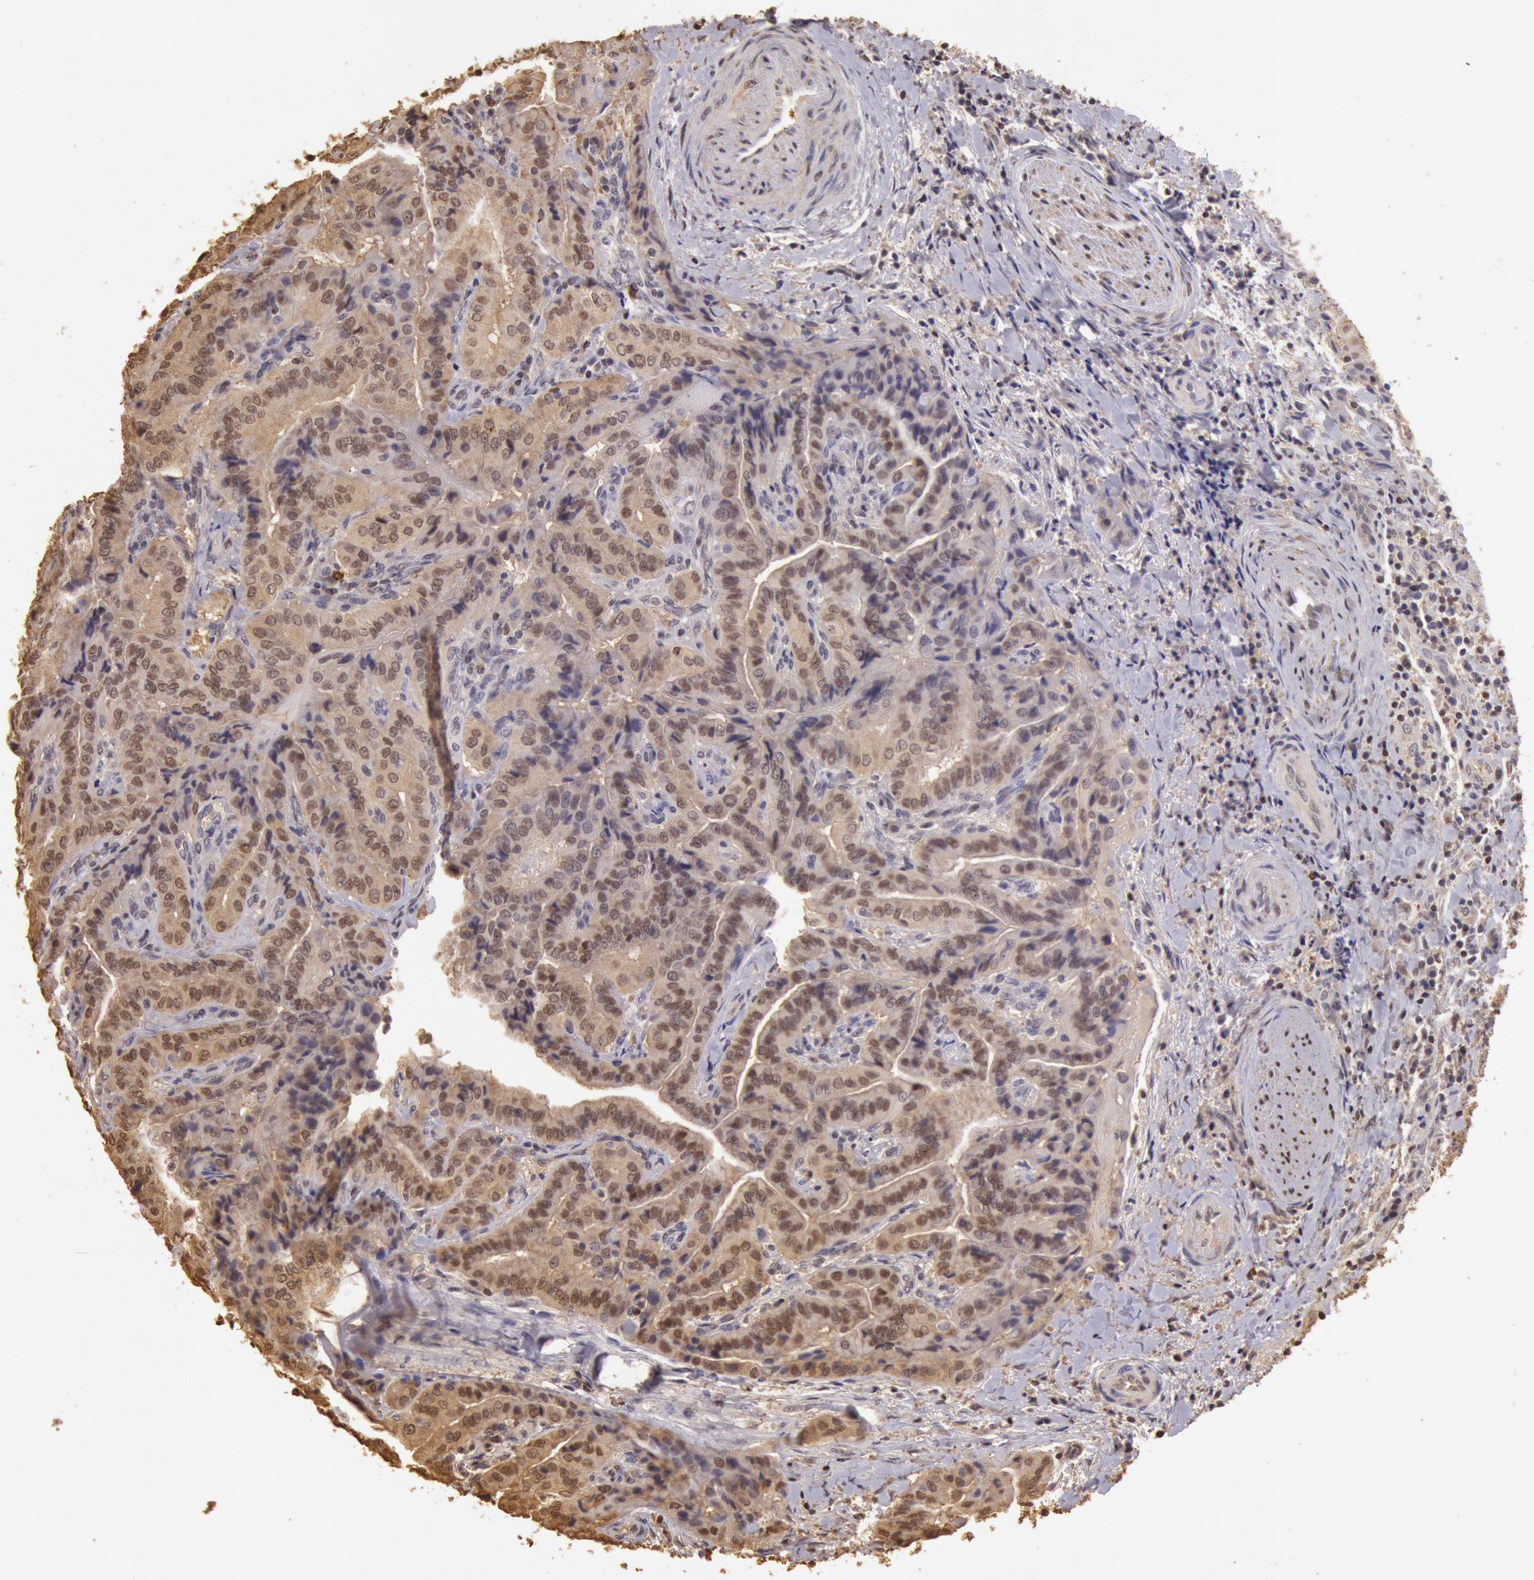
{"staining": {"intensity": "moderate", "quantity": ">75%", "location": "cytoplasmic/membranous,nuclear"}, "tissue": "thyroid cancer", "cell_type": "Tumor cells", "image_type": "cancer", "snomed": [{"axis": "morphology", "description": "Papillary adenocarcinoma, NOS"}, {"axis": "topography", "description": "Thyroid gland"}], "caption": "Brown immunohistochemical staining in papillary adenocarcinoma (thyroid) reveals moderate cytoplasmic/membranous and nuclear positivity in approximately >75% of tumor cells.", "gene": "SOD1", "patient": {"sex": "female", "age": 71}}